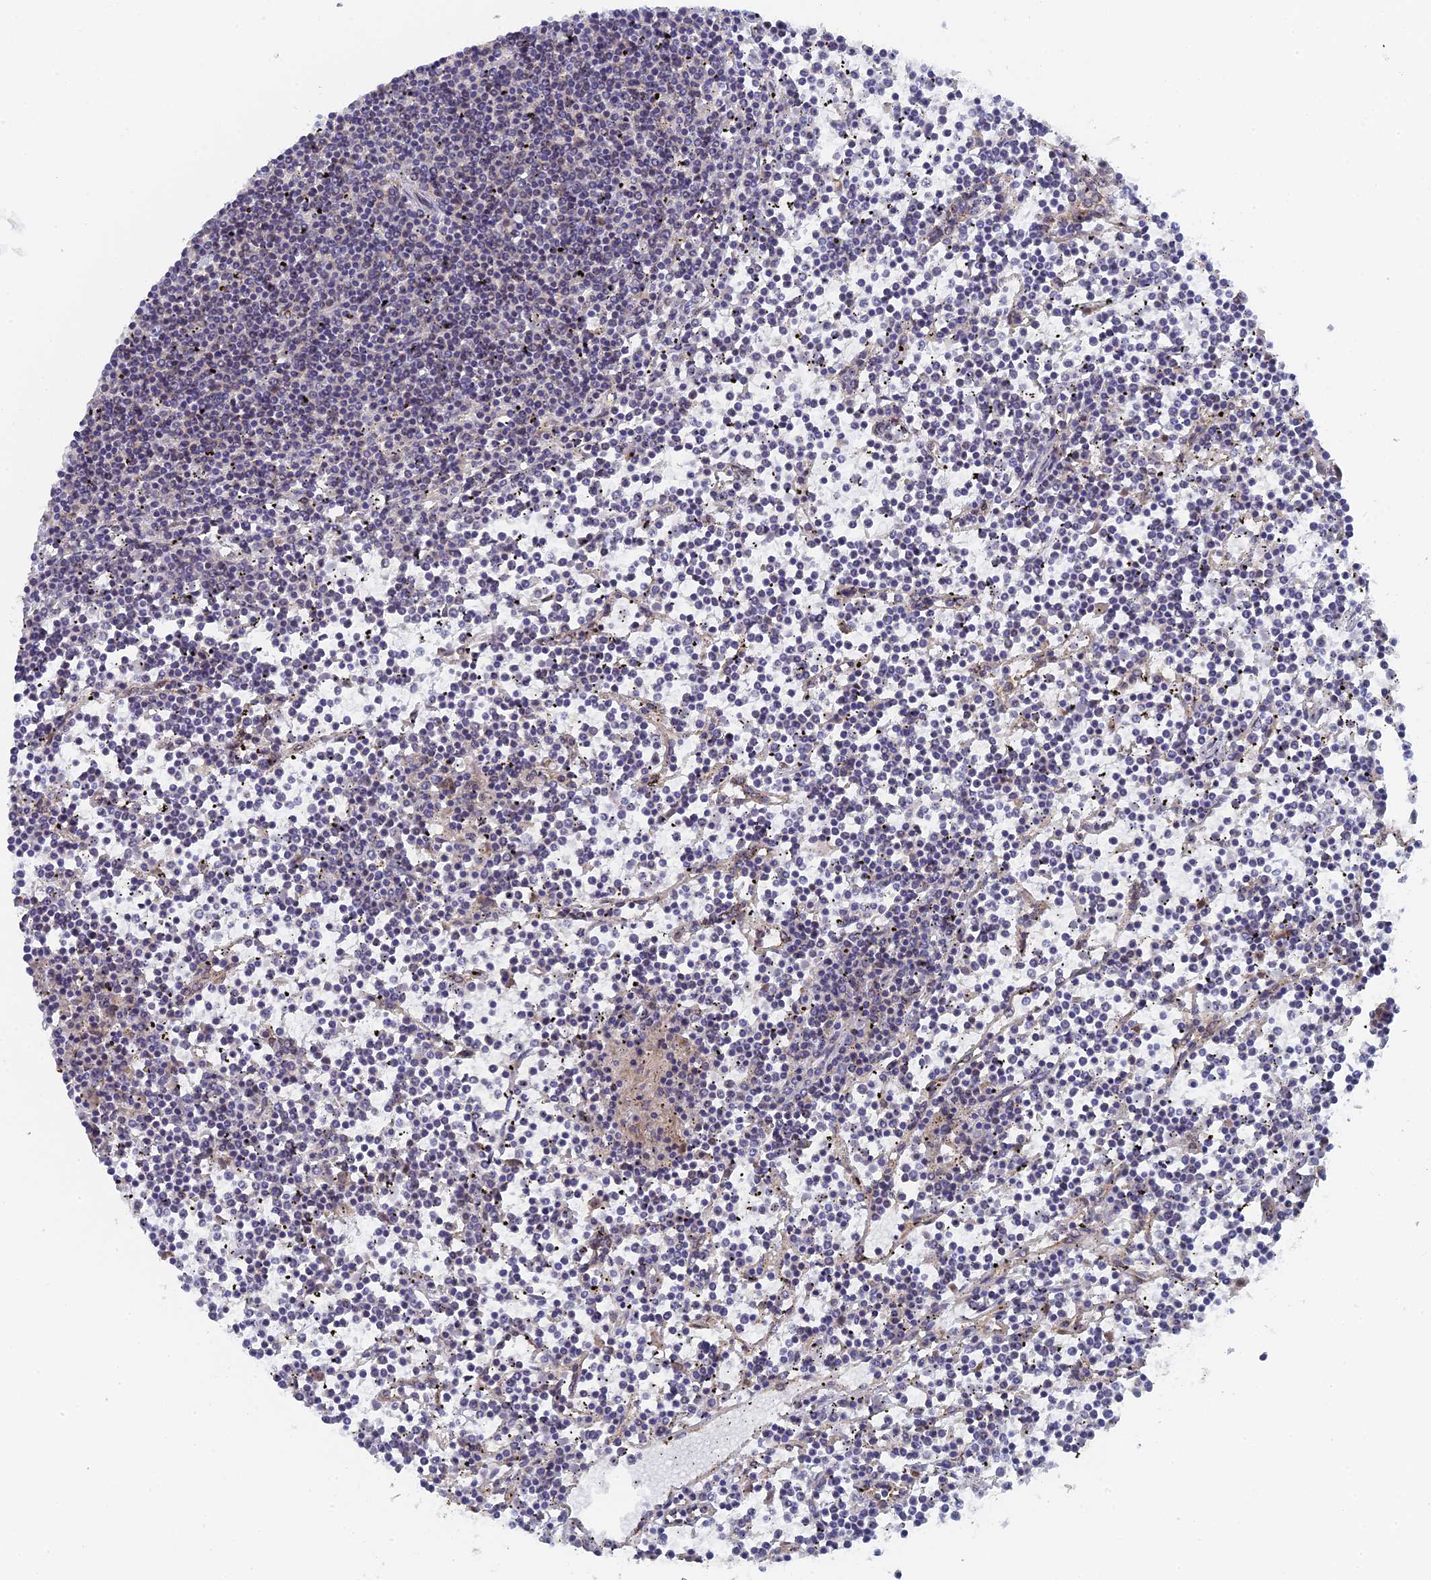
{"staining": {"intensity": "negative", "quantity": "none", "location": "none"}, "tissue": "lymphoma", "cell_type": "Tumor cells", "image_type": "cancer", "snomed": [{"axis": "morphology", "description": "Malignant lymphoma, non-Hodgkin's type, Low grade"}, {"axis": "topography", "description": "Spleen"}], "caption": "Tumor cells are negative for protein expression in human low-grade malignant lymphoma, non-Hodgkin's type.", "gene": "MIGA2", "patient": {"sex": "female", "age": 19}}